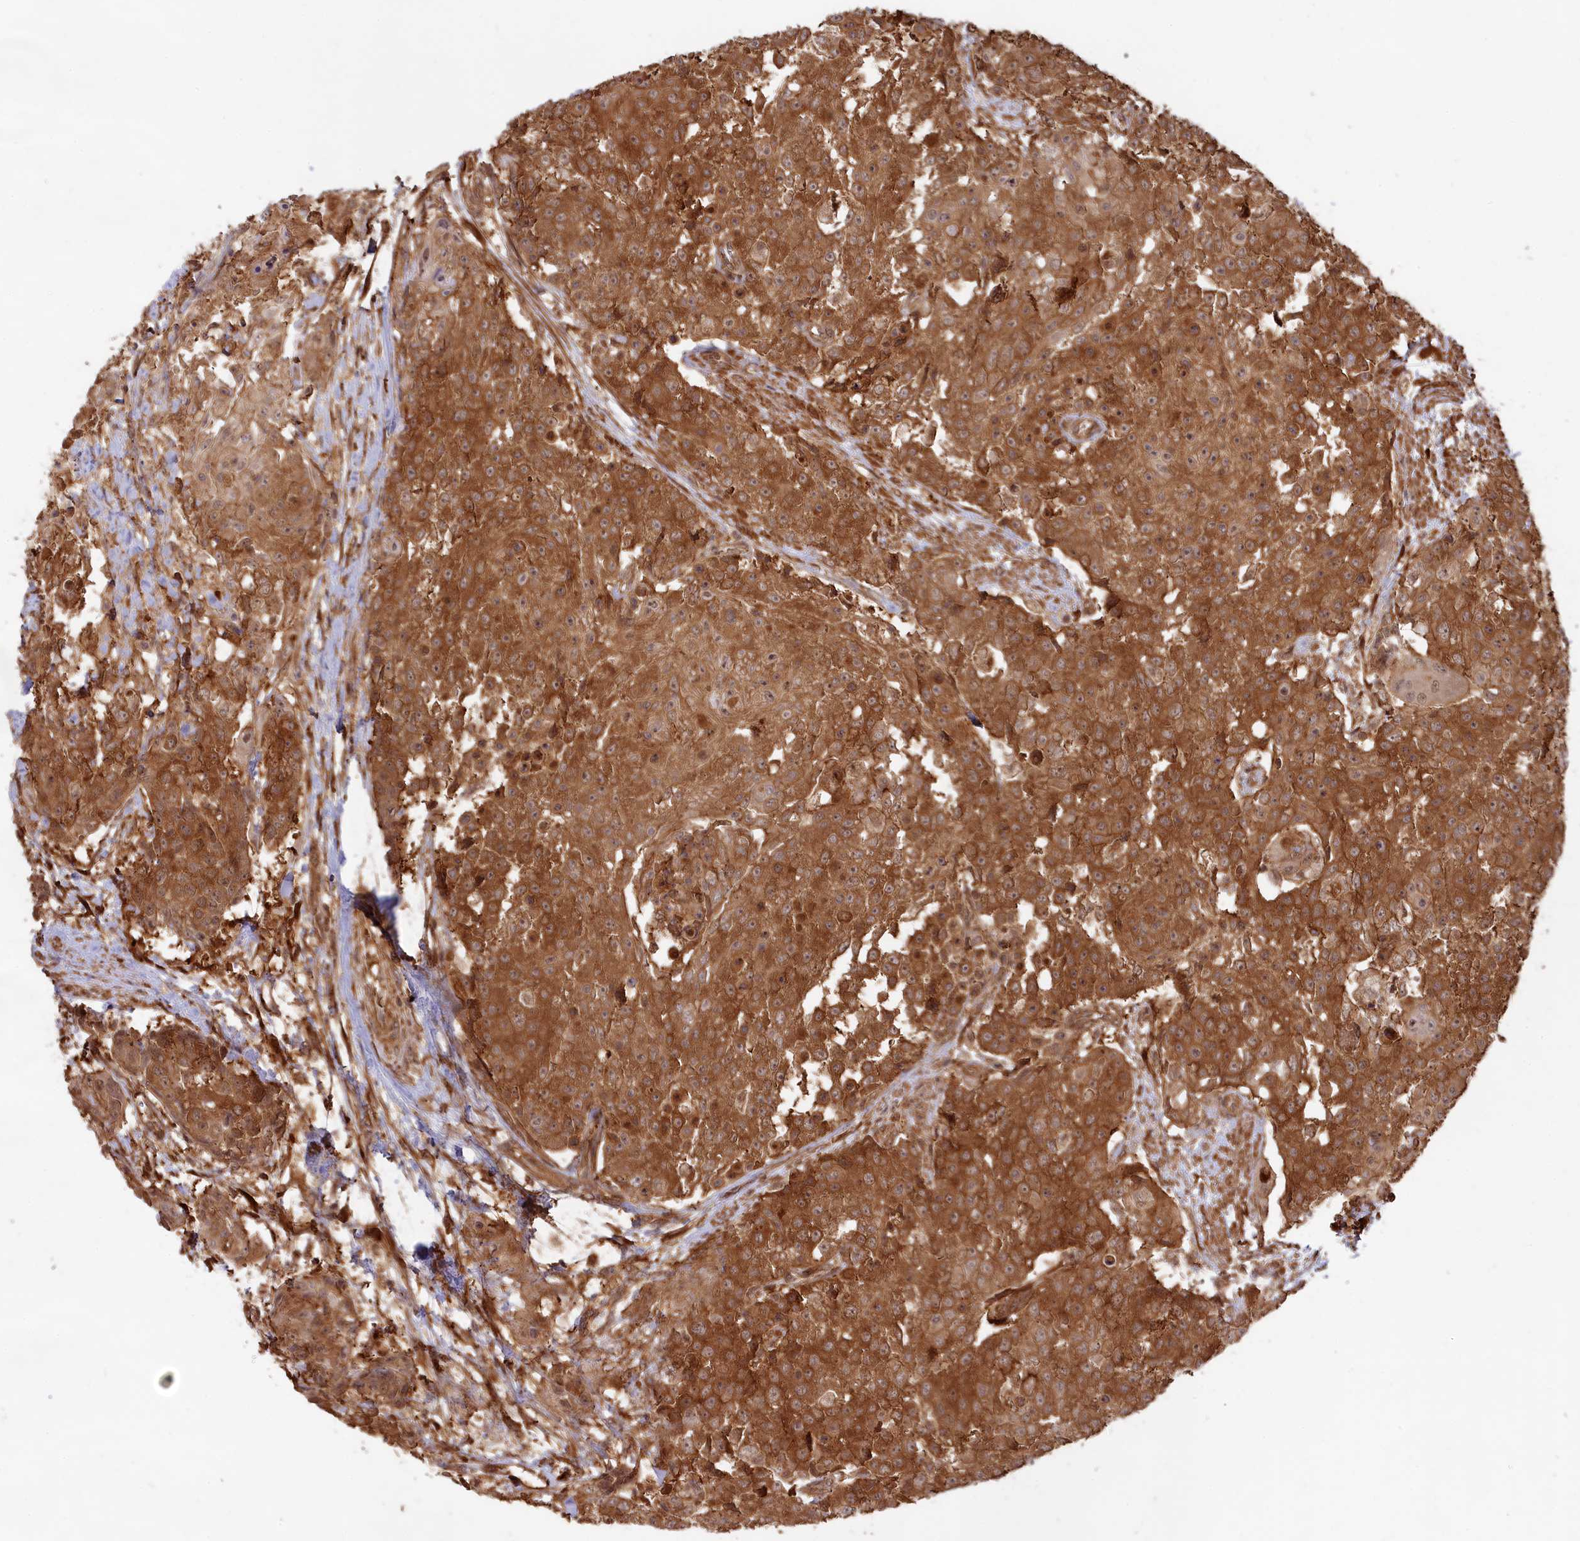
{"staining": {"intensity": "strong", "quantity": ">75%", "location": "cytoplasmic/membranous"}, "tissue": "urothelial cancer", "cell_type": "Tumor cells", "image_type": "cancer", "snomed": [{"axis": "morphology", "description": "Urothelial carcinoma, High grade"}, {"axis": "topography", "description": "Urinary bladder"}], "caption": "The micrograph reveals a brown stain indicating the presence of a protein in the cytoplasmic/membranous of tumor cells in urothelial cancer.", "gene": "CCDC174", "patient": {"sex": "female", "age": 63}}